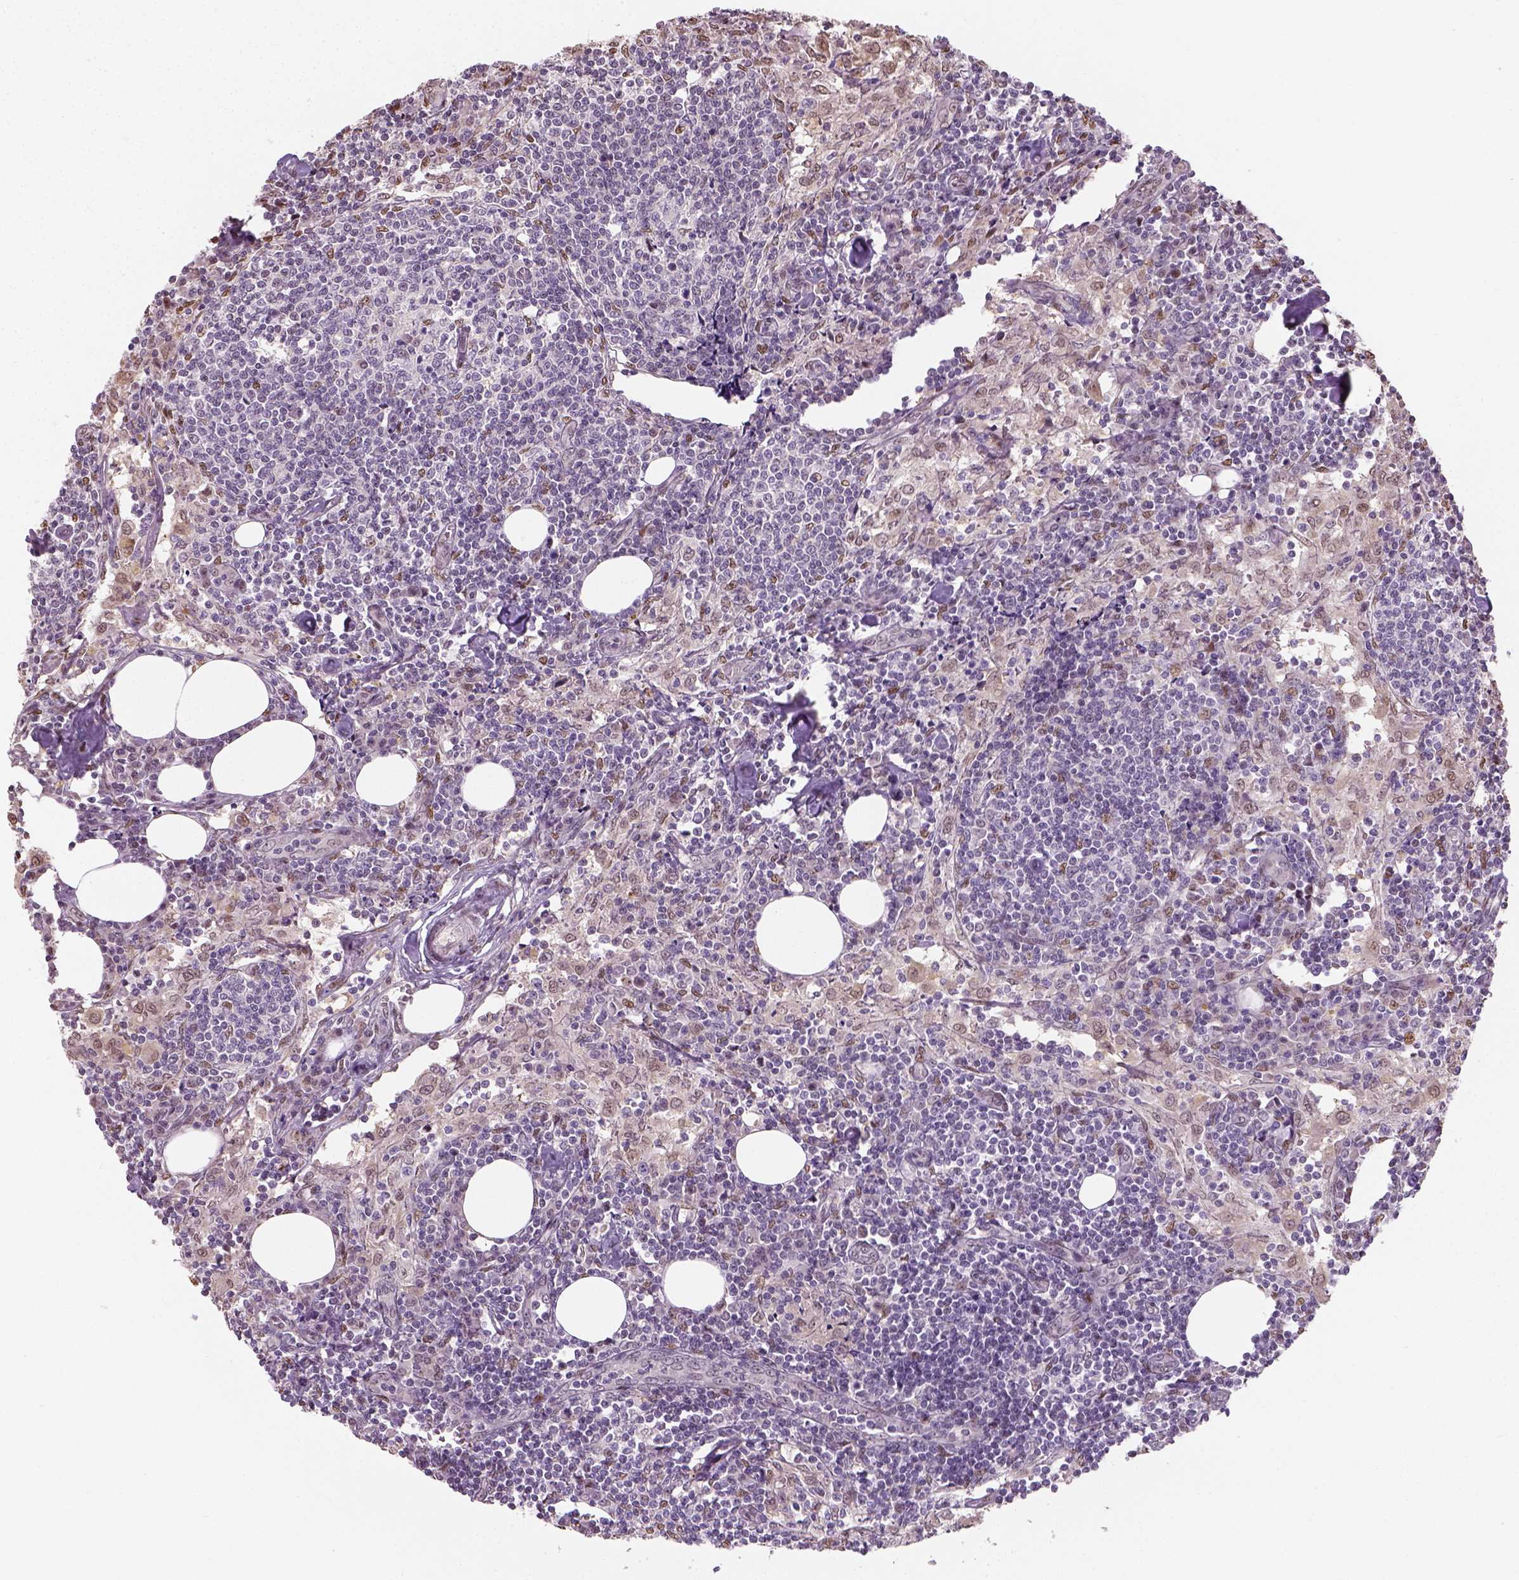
{"staining": {"intensity": "moderate", "quantity": "<25%", "location": "nuclear"}, "tissue": "lymph node", "cell_type": "Germinal center cells", "image_type": "normal", "snomed": [{"axis": "morphology", "description": "Normal tissue, NOS"}, {"axis": "topography", "description": "Lymph node"}], "caption": "Immunohistochemical staining of benign human lymph node exhibits <25% levels of moderate nuclear protein expression in approximately <25% of germinal center cells.", "gene": "C1orf112", "patient": {"sex": "male", "age": 55}}